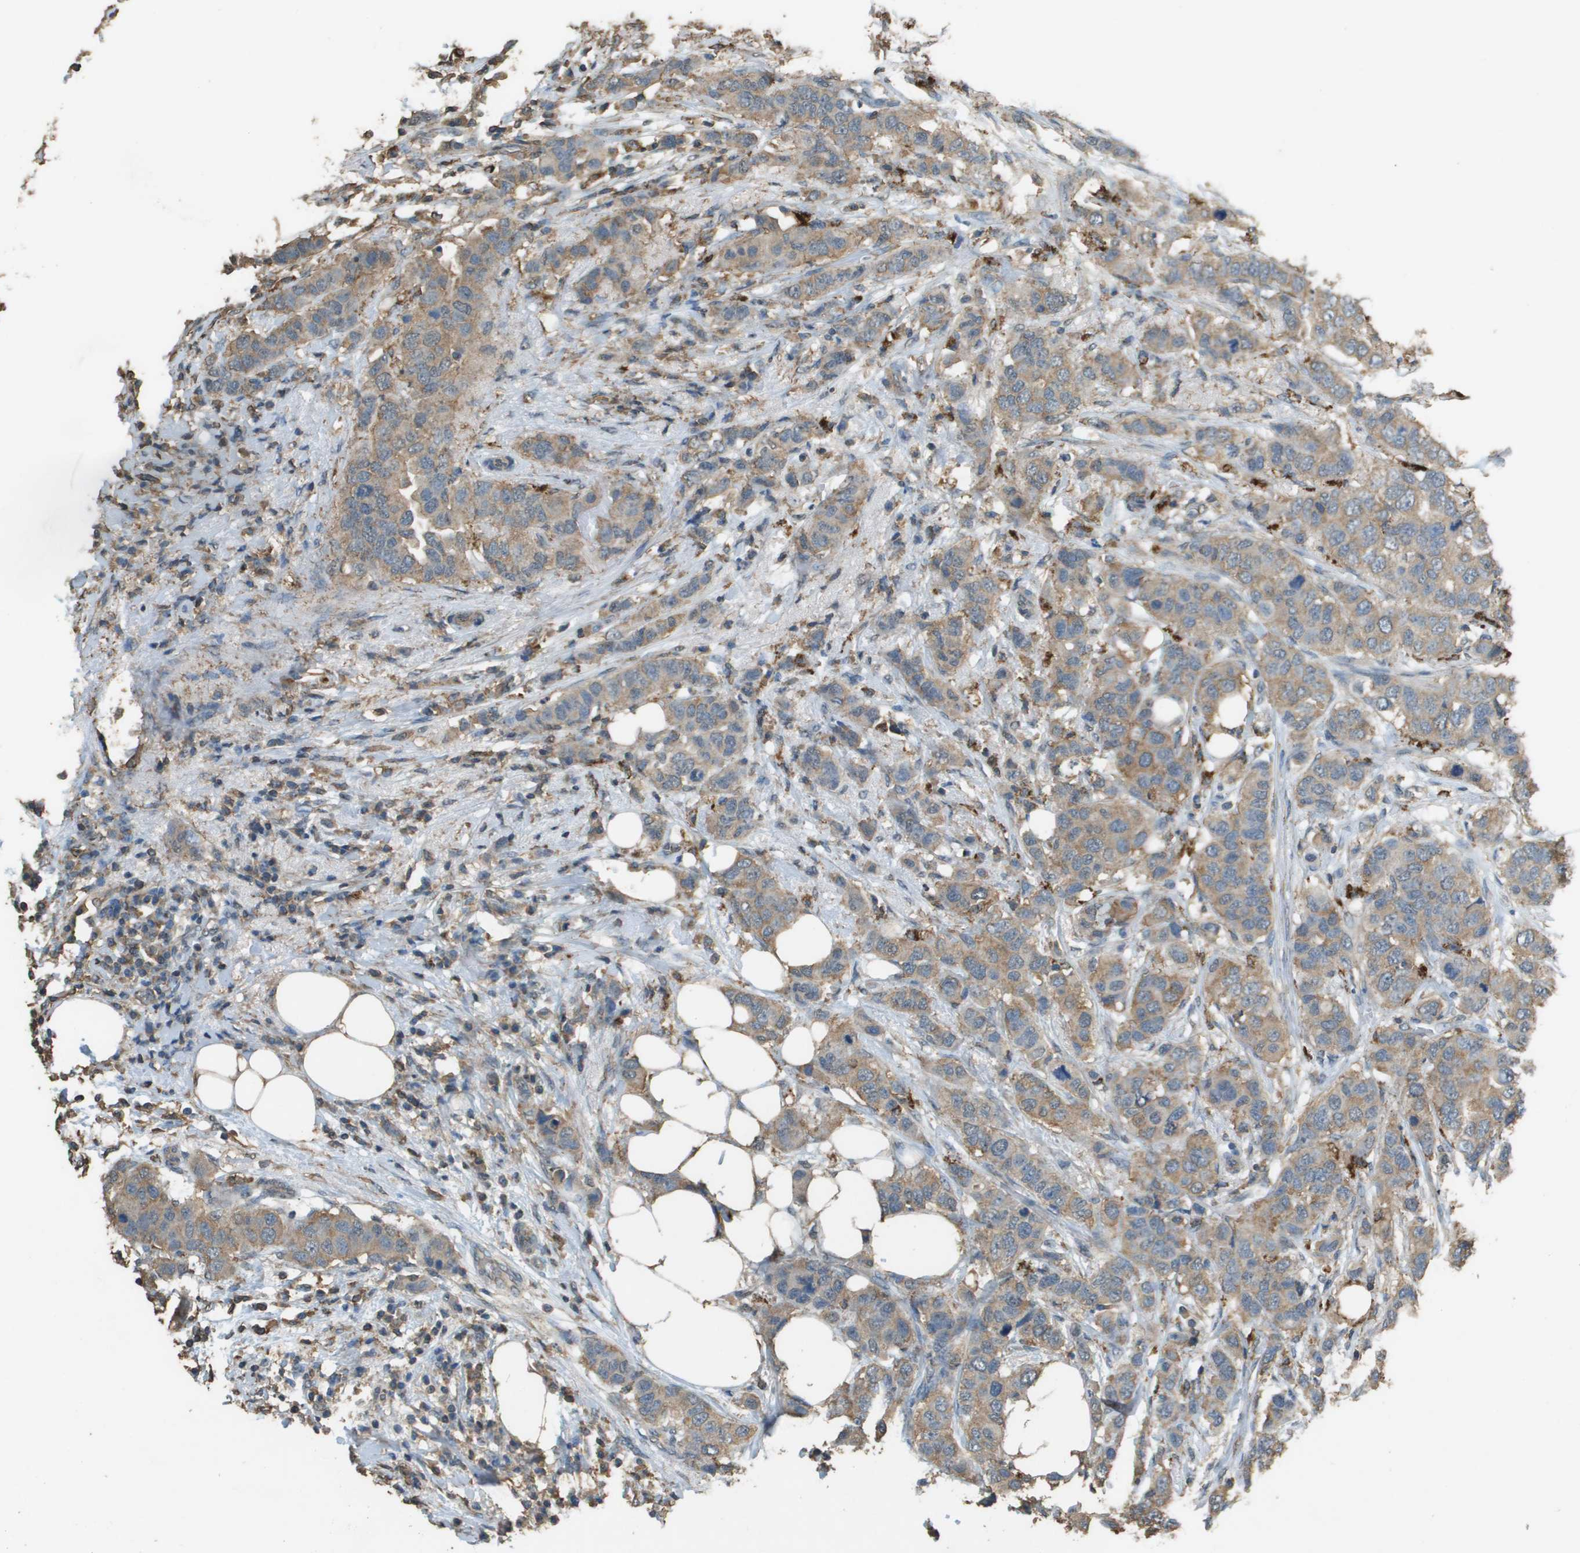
{"staining": {"intensity": "moderate", "quantity": ">75%", "location": "cytoplasmic/membranous"}, "tissue": "breast cancer", "cell_type": "Tumor cells", "image_type": "cancer", "snomed": [{"axis": "morphology", "description": "Duct carcinoma"}, {"axis": "topography", "description": "Breast"}], "caption": "This micrograph reveals breast cancer (invasive ductal carcinoma) stained with immunohistochemistry (IHC) to label a protein in brown. The cytoplasmic/membranous of tumor cells show moderate positivity for the protein. Nuclei are counter-stained blue.", "gene": "MS4A7", "patient": {"sex": "female", "age": 50}}